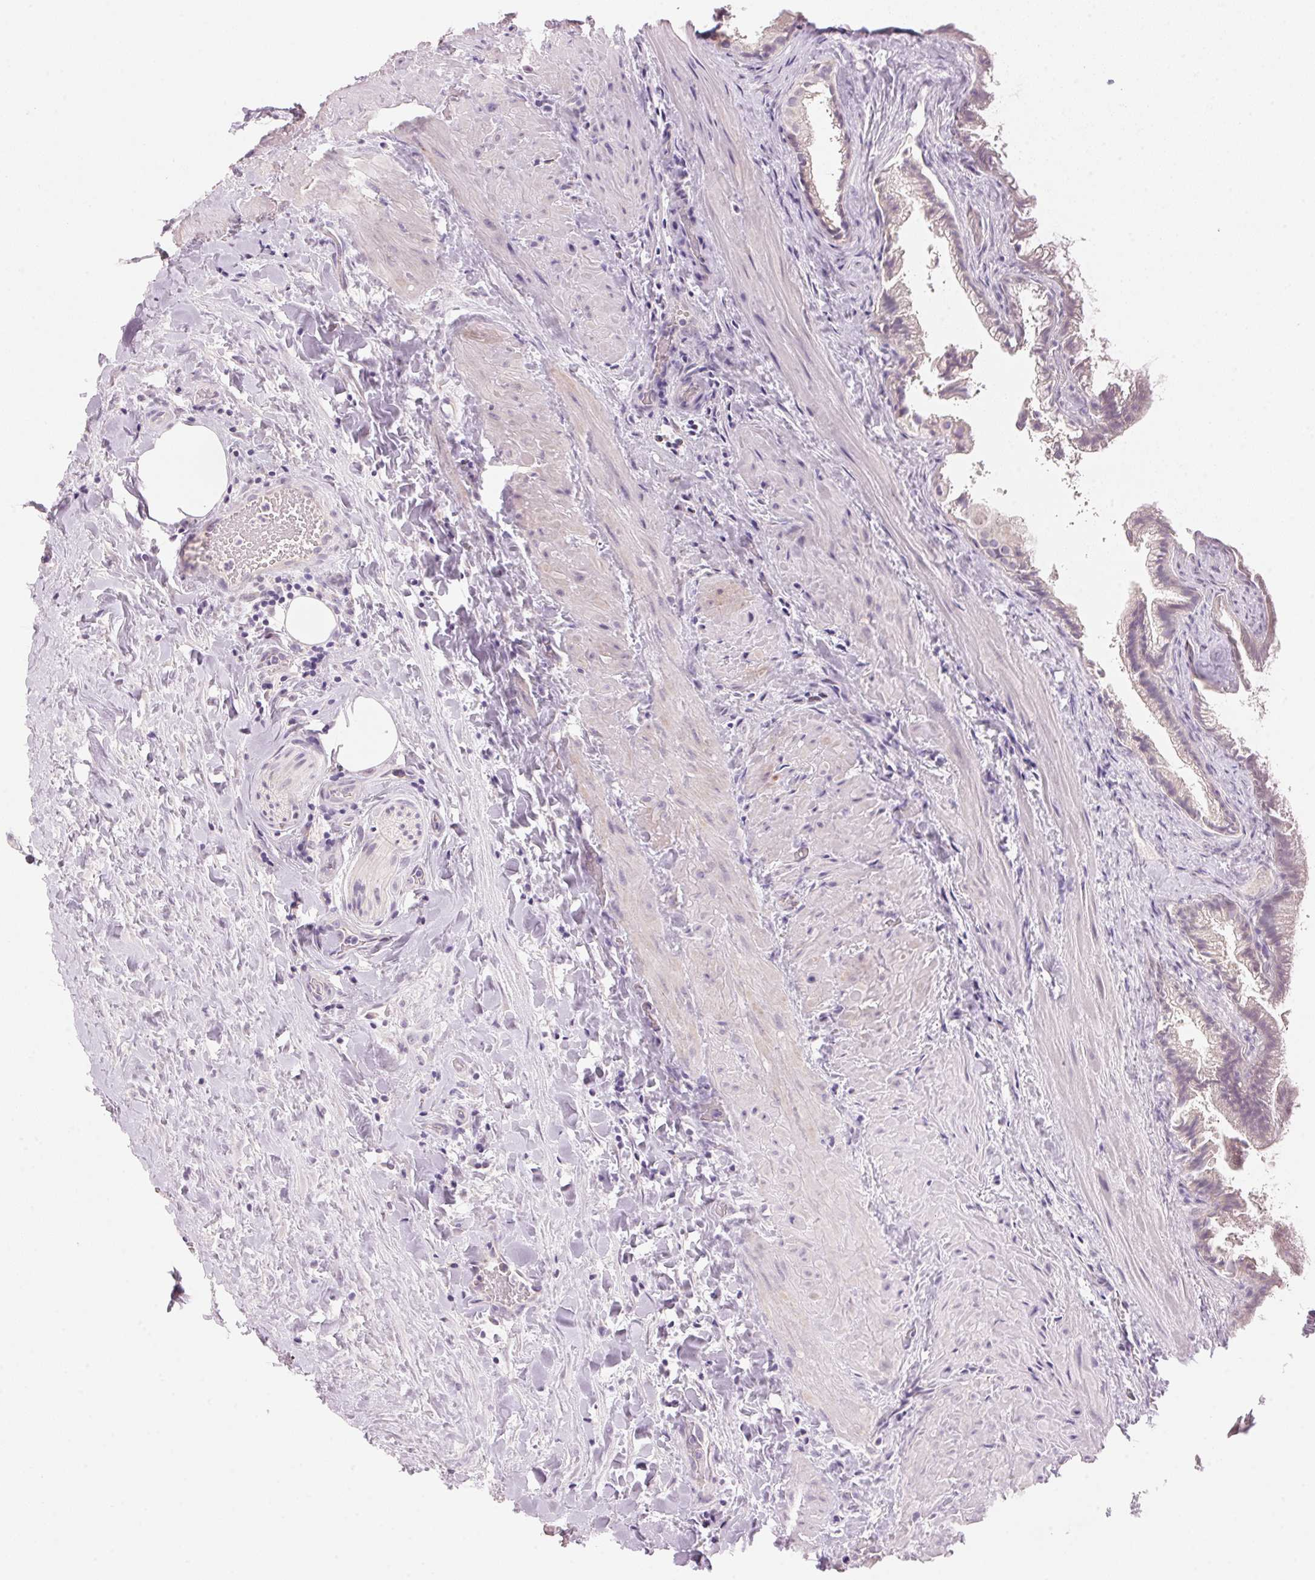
{"staining": {"intensity": "negative", "quantity": "none", "location": "none"}, "tissue": "gallbladder", "cell_type": "Glandular cells", "image_type": "normal", "snomed": [{"axis": "morphology", "description": "Normal tissue, NOS"}, {"axis": "topography", "description": "Gallbladder"}], "caption": "DAB (3,3'-diaminobenzidine) immunohistochemical staining of unremarkable human gallbladder demonstrates no significant staining in glandular cells.", "gene": "CYP11B1", "patient": {"sex": "male", "age": 70}}